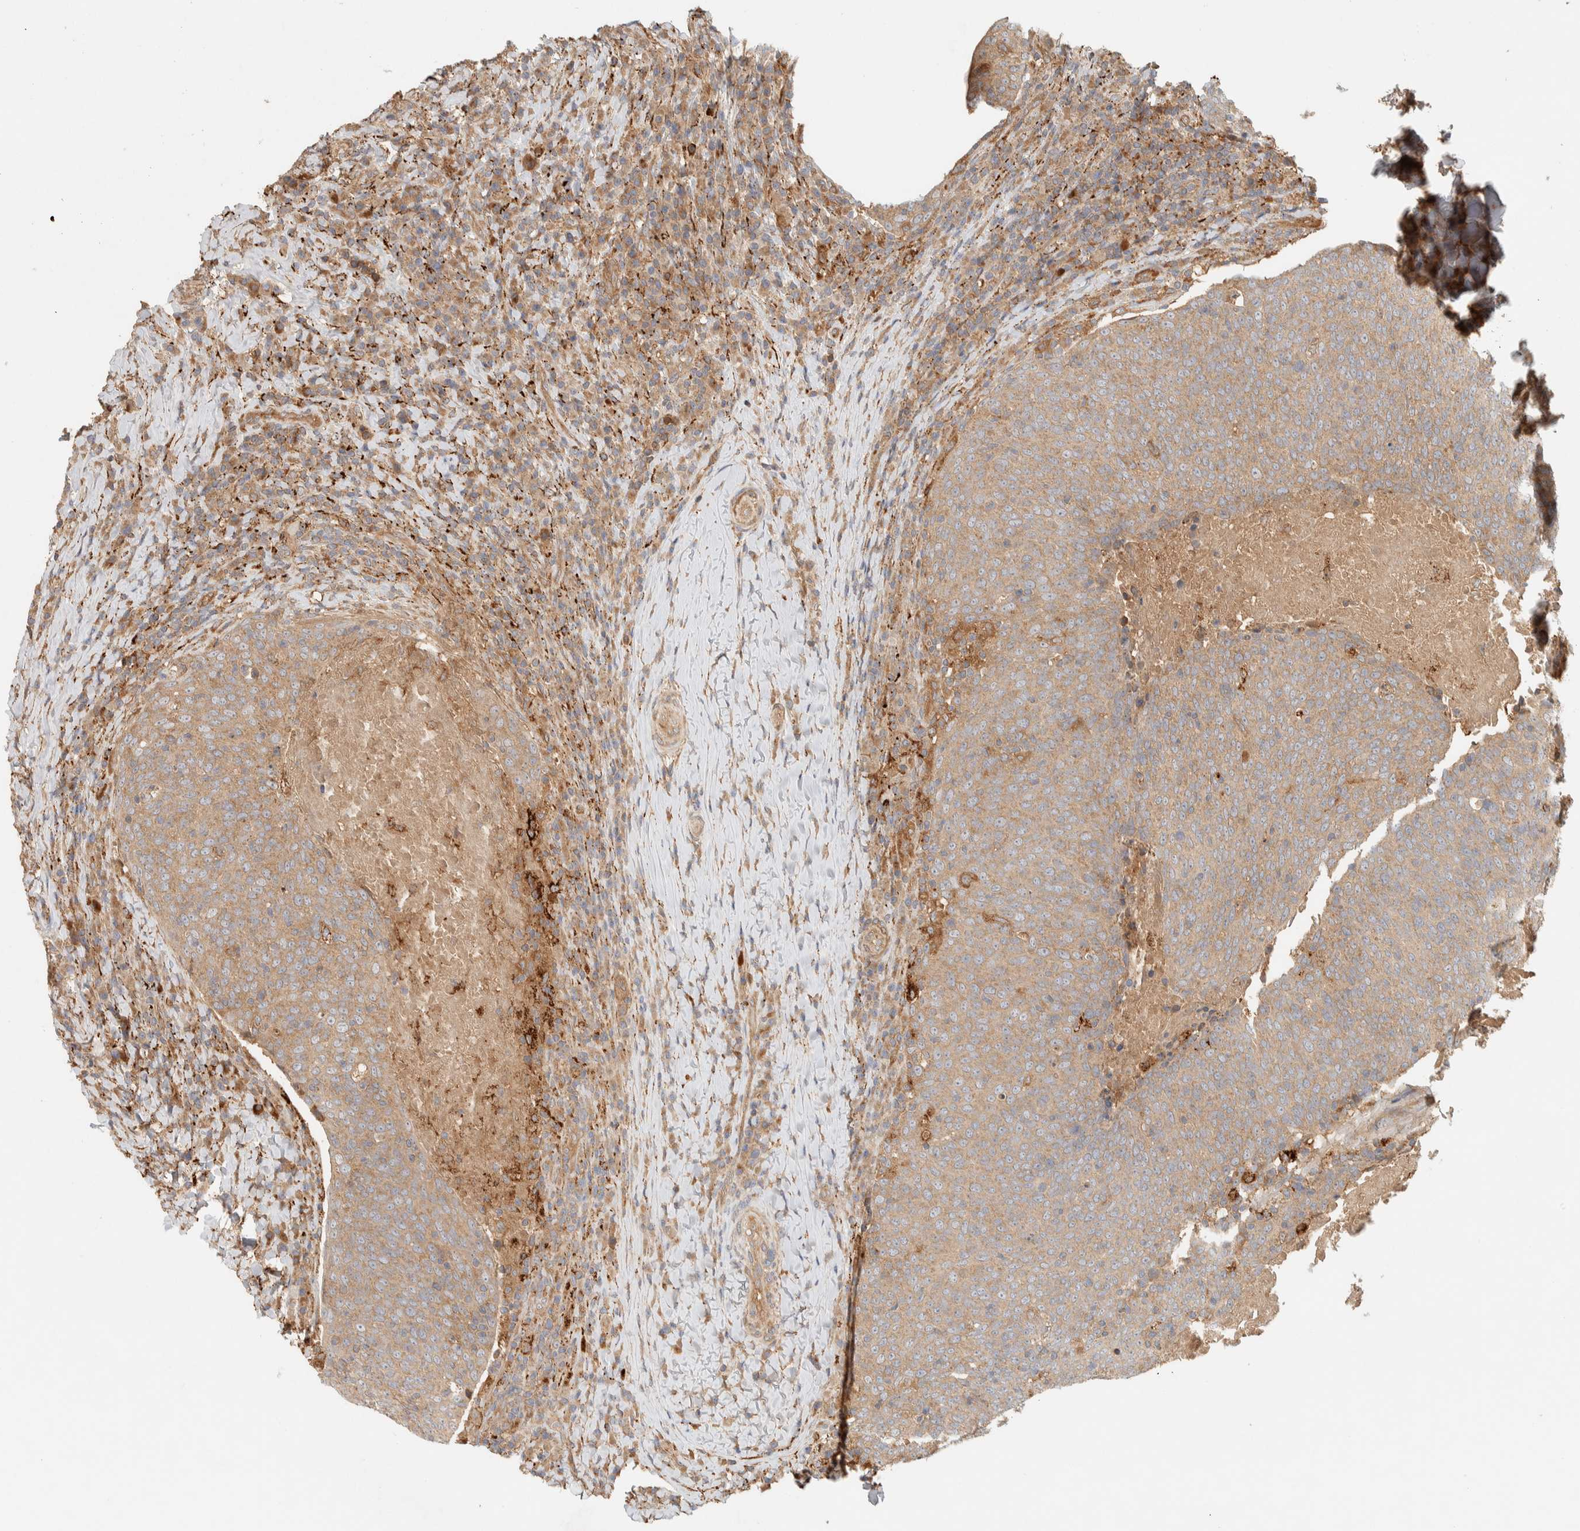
{"staining": {"intensity": "weak", "quantity": ">75%", "location": "cytoplasmic/membranous"}, "tissue": "head and neck cancer", "cell_type": "Tumor cells", "image_type": "cancer", "snomed": [{"axis": "morphology", "description": "Squamous cell carcinoma, NOS"}, {"axis": "morphology", "description": "Squamous cell carcinoma, metastatic, NOS"}, {"axis": "topography", "description": "Lymph node"}, {"axis": "topography", "description": "Head-Neck"}], "caption": "Human head and neck metastatic squamous cell carcinoma stained with a brown dye exhibits weak cytoplasmic/membranous positive staining in about >75% of tumor cells.", "gene": "FAM167A", "patient": {"sex": "male", "age": 62}}